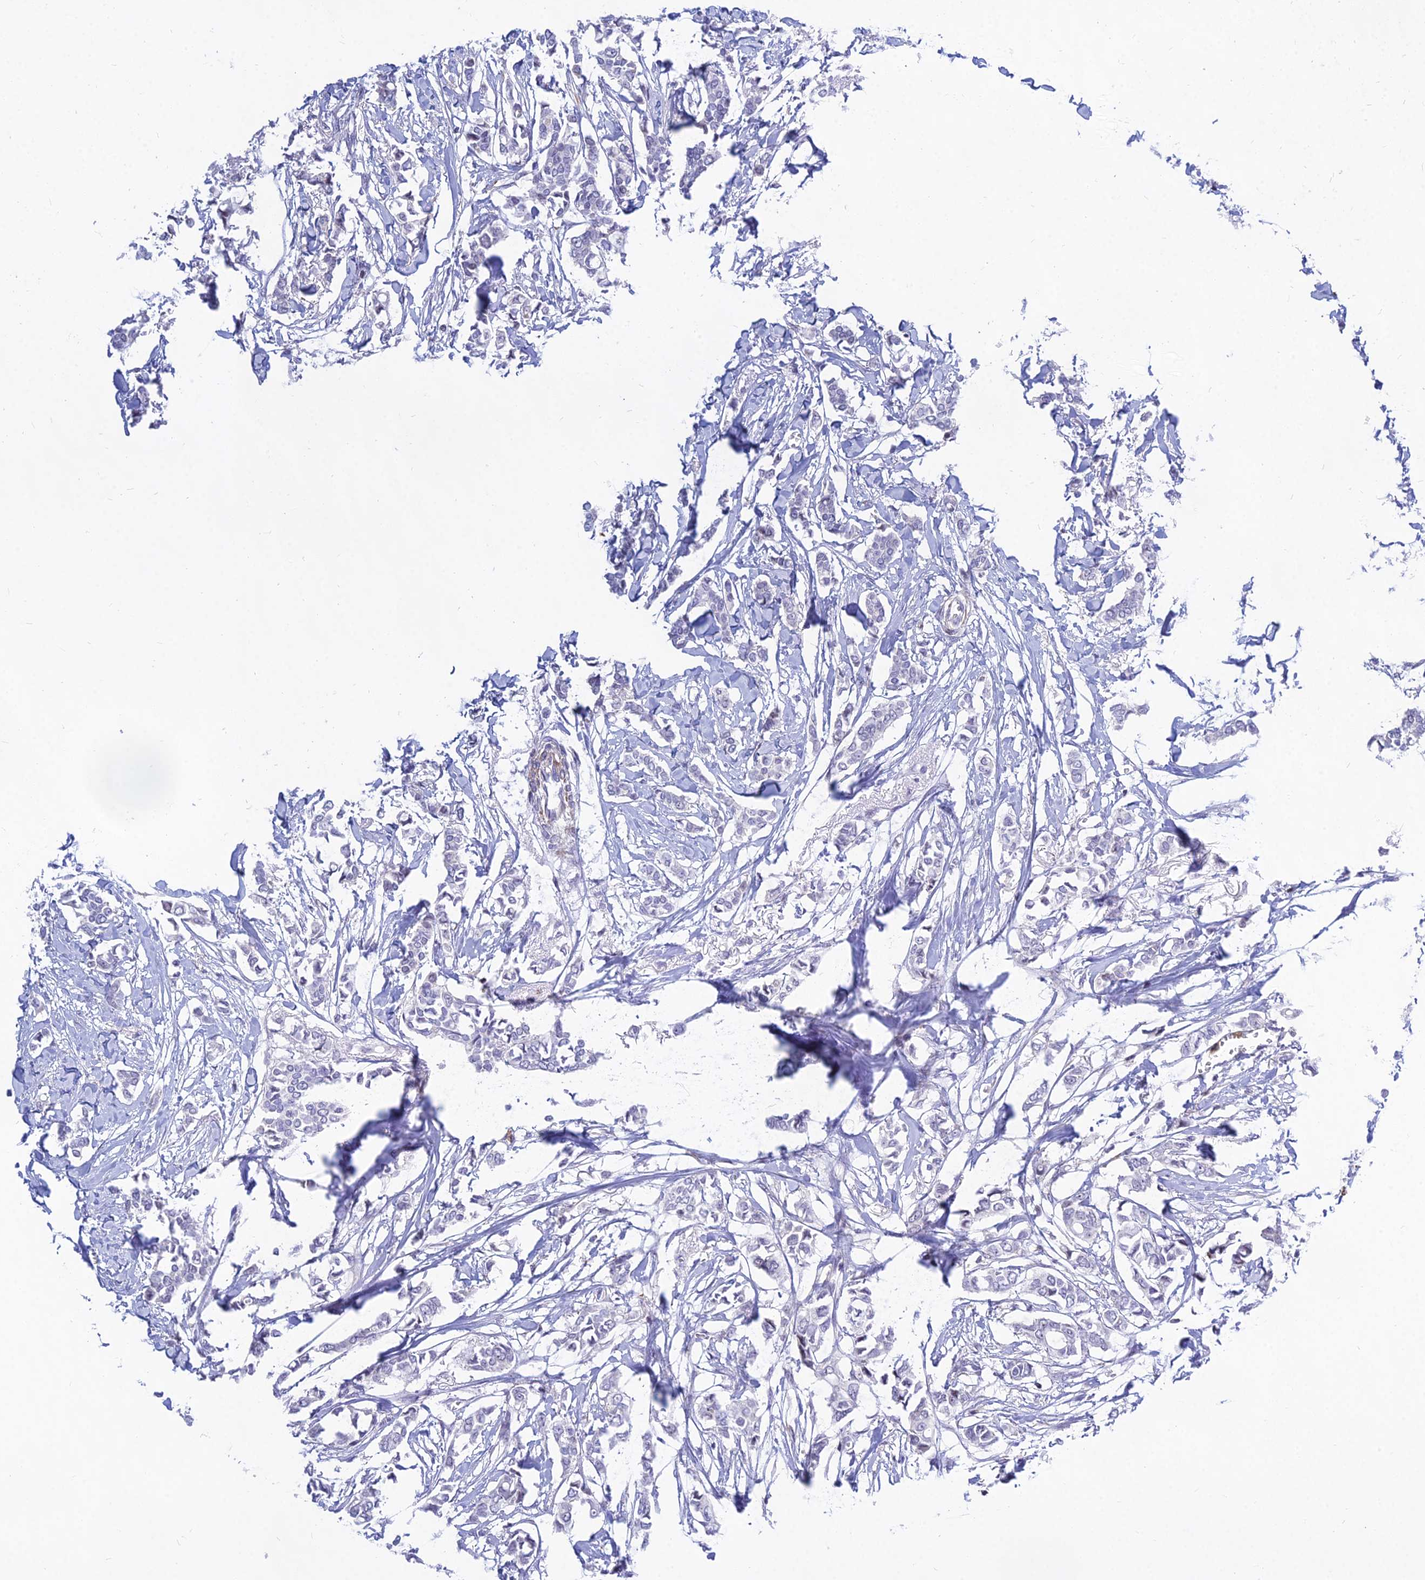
{"staining": {"intensity": "negative", "quantity": "none", "location": "none"}, "tissue": "breast cancer", "cell_type": "Tumor cells", "image_type": "cancer", "snomed": [{"axis": "morphology", "description": "Duct carcinoma"}, {"axis": "topography", "description": "Breast"}], "caption": "There is no significant staining in tumor cells of breast intraductal carcinoma.", "gene": "KRR1", "patient": {"sex": "female", "age": 41}}